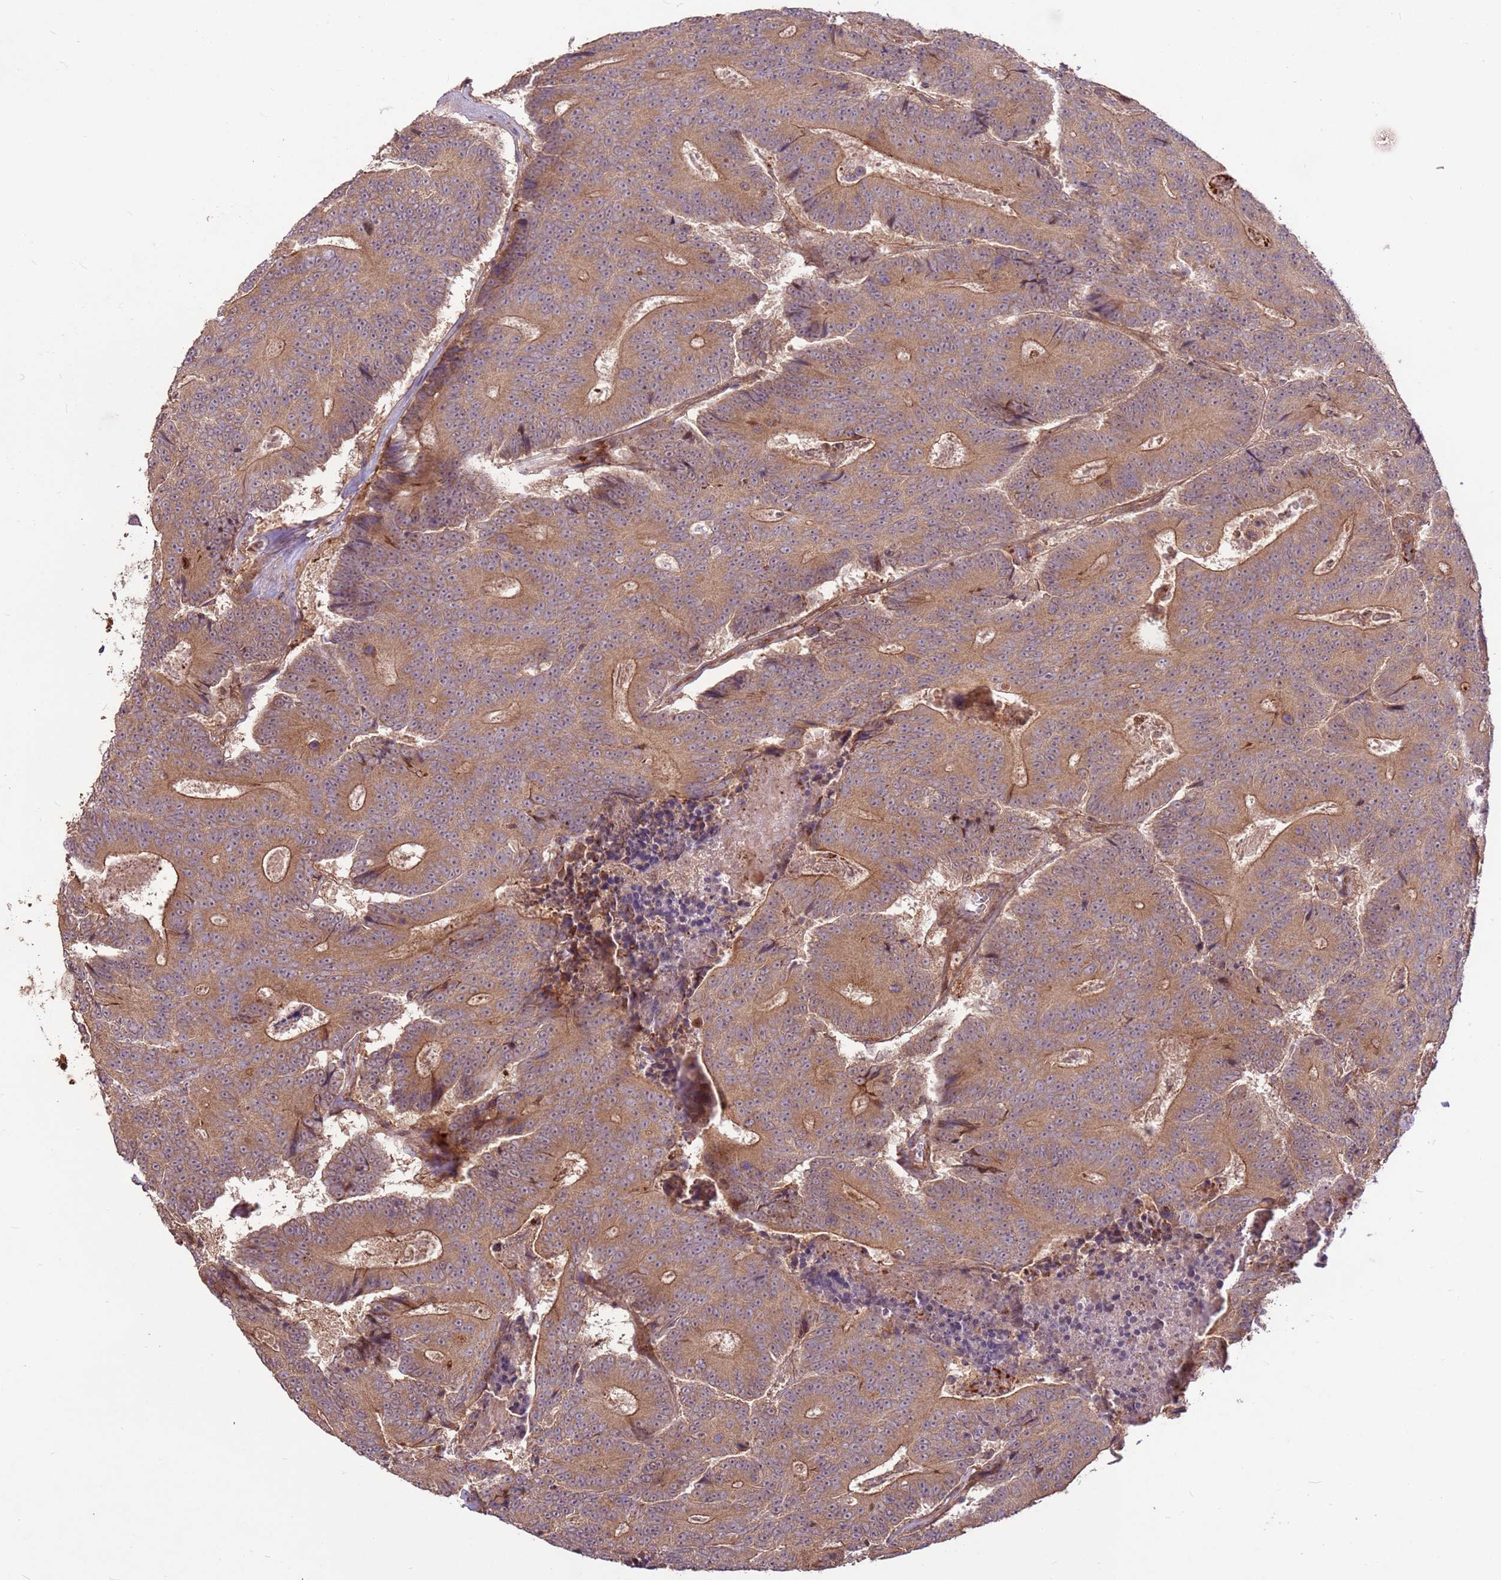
{"staining": {"intensity": "moderate", "quantity": ">75%", "location": "cytoplasmic/membranous"}, "tissue": "colorectal cancer", "cell_type": "Tumor cells", "image_type": "cancer", "snomed": [{"axis": "morphology", "description": "Adenocarcinoma, NOS"}, {"axis": "topography", "description": "Colon"}], "caption": "High-magnification brightfield microscopy of adenocarcinoma (colorectal) stained with DAB (3,3'-diaminobenzidine) (brown) and counterstained with hematoxylin (blue). tumor cells exhibit moderate cytoplasmic/membranous expression is present in about>75% of cells. (Stains: DAB in brown, nuclei in blue, Microscopy: brightfield microscopy at high magnification).", "gene": "CCDC112", "patient": {"sex": "male", "age": 83}}